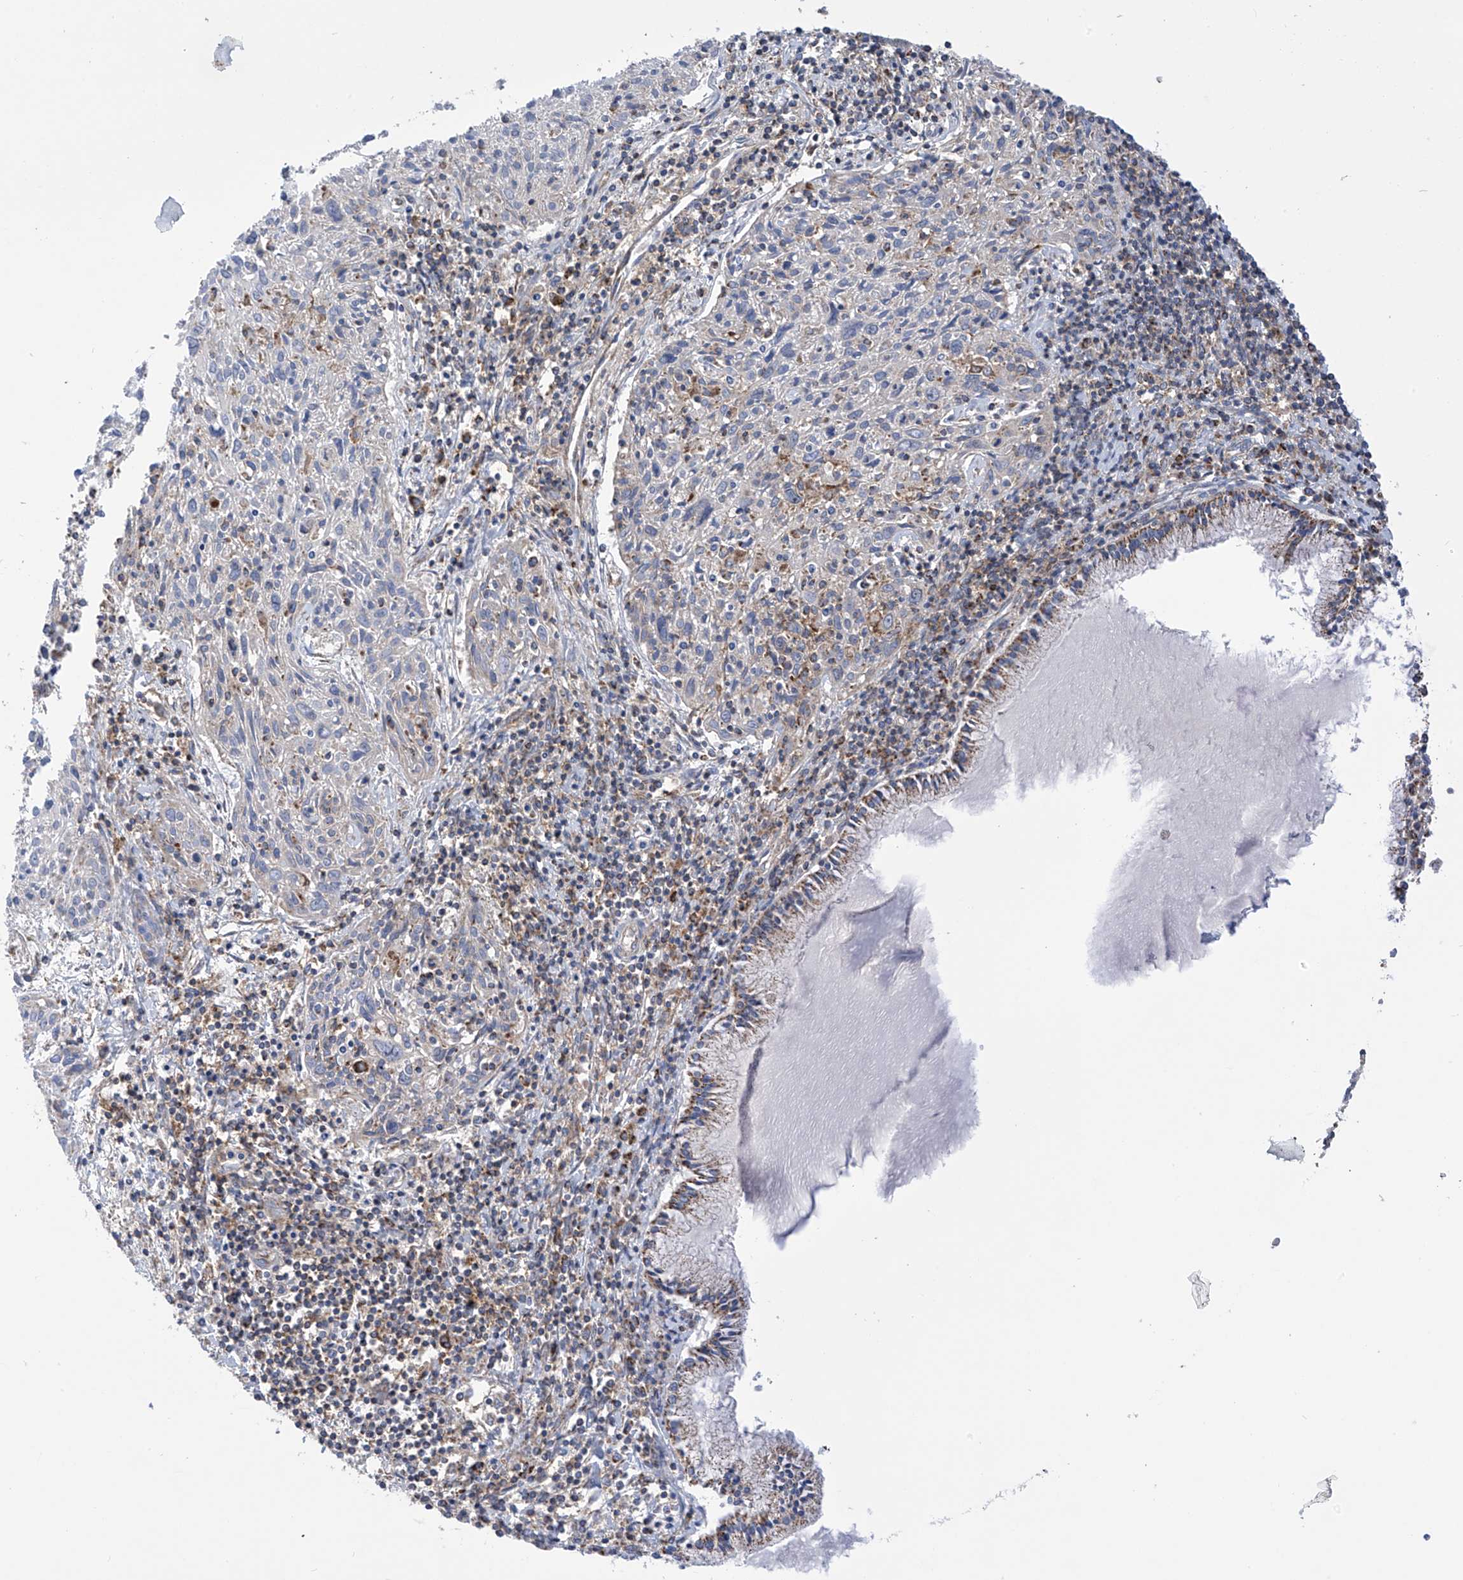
{"staining": {"intensity": "negative", "quantity": "none", "location": "none"}, "tissue": "cervical cancer", "cell_type": "Tumor cells", "image_type": "cancer", "snomed": [{"axis": "morphology", "description": "Squamous cell carcinoma, NOS"}, {"axis": "topography", "description": "Cervix"}], "caption": "A histopathology image of human cervical cancer is negative for staining in tumor cells. The staining is performed using DAB (3,3'-diaminobenzidine) brown chromogen with nuclei counter-stained in using hematoxylin.", "gene": "P2RX7", "patient": {"sex": "female", "age": 51}}